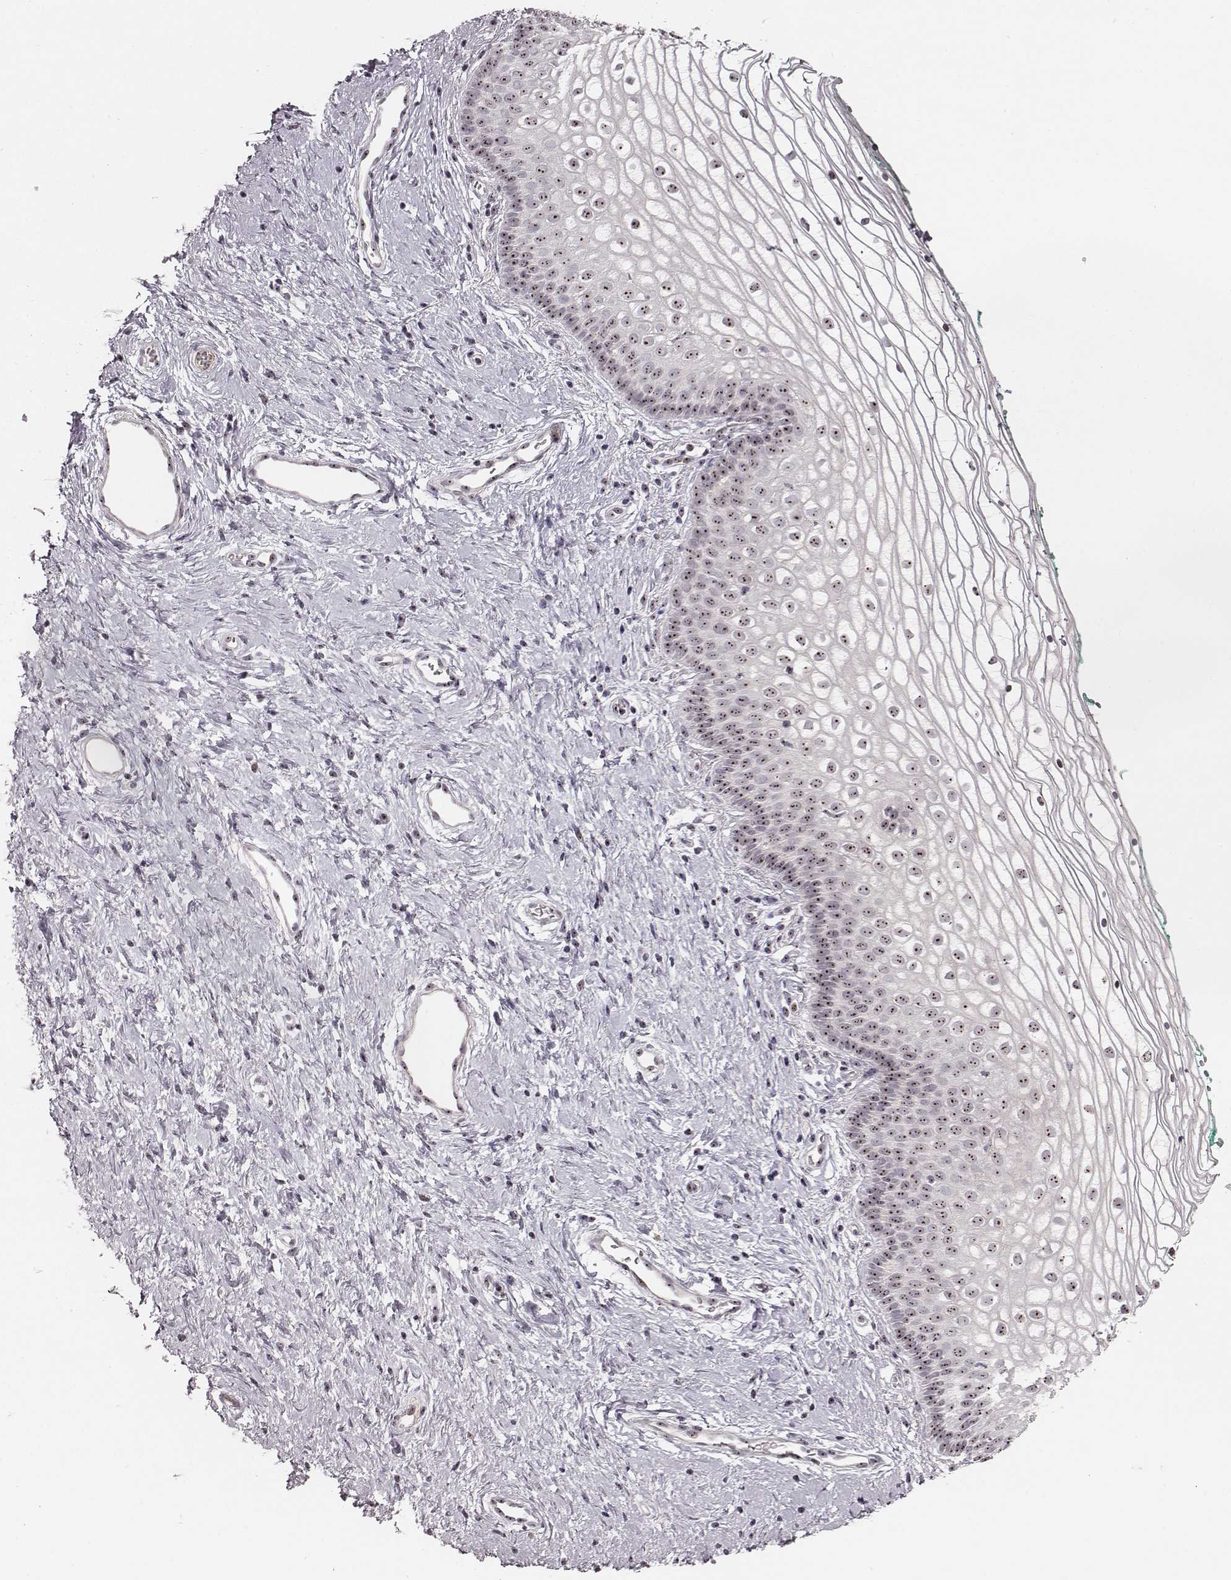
{"staining": {"intensity": "moderate", "quantity": ">75%", "location": "nuclear"}, "tissue": "vagina", "cell_type": "Squamous epithelial cells", "image_type": "normal", "snomed": [{"axis": "morphology", "description": "Normal tissue, NOS"}, {"axis": "topography", "description": "Vagina"}], "caption": "Immunohistochemical staining of benign vagina shows >75% levels of moderate nuclear protein expression in approximately >75% of squamous epithelial cells. (IHC, brightfield microscopy, high magnification).", "gene": "NOP56", "patient": {"sex": "female", "age": 36}}